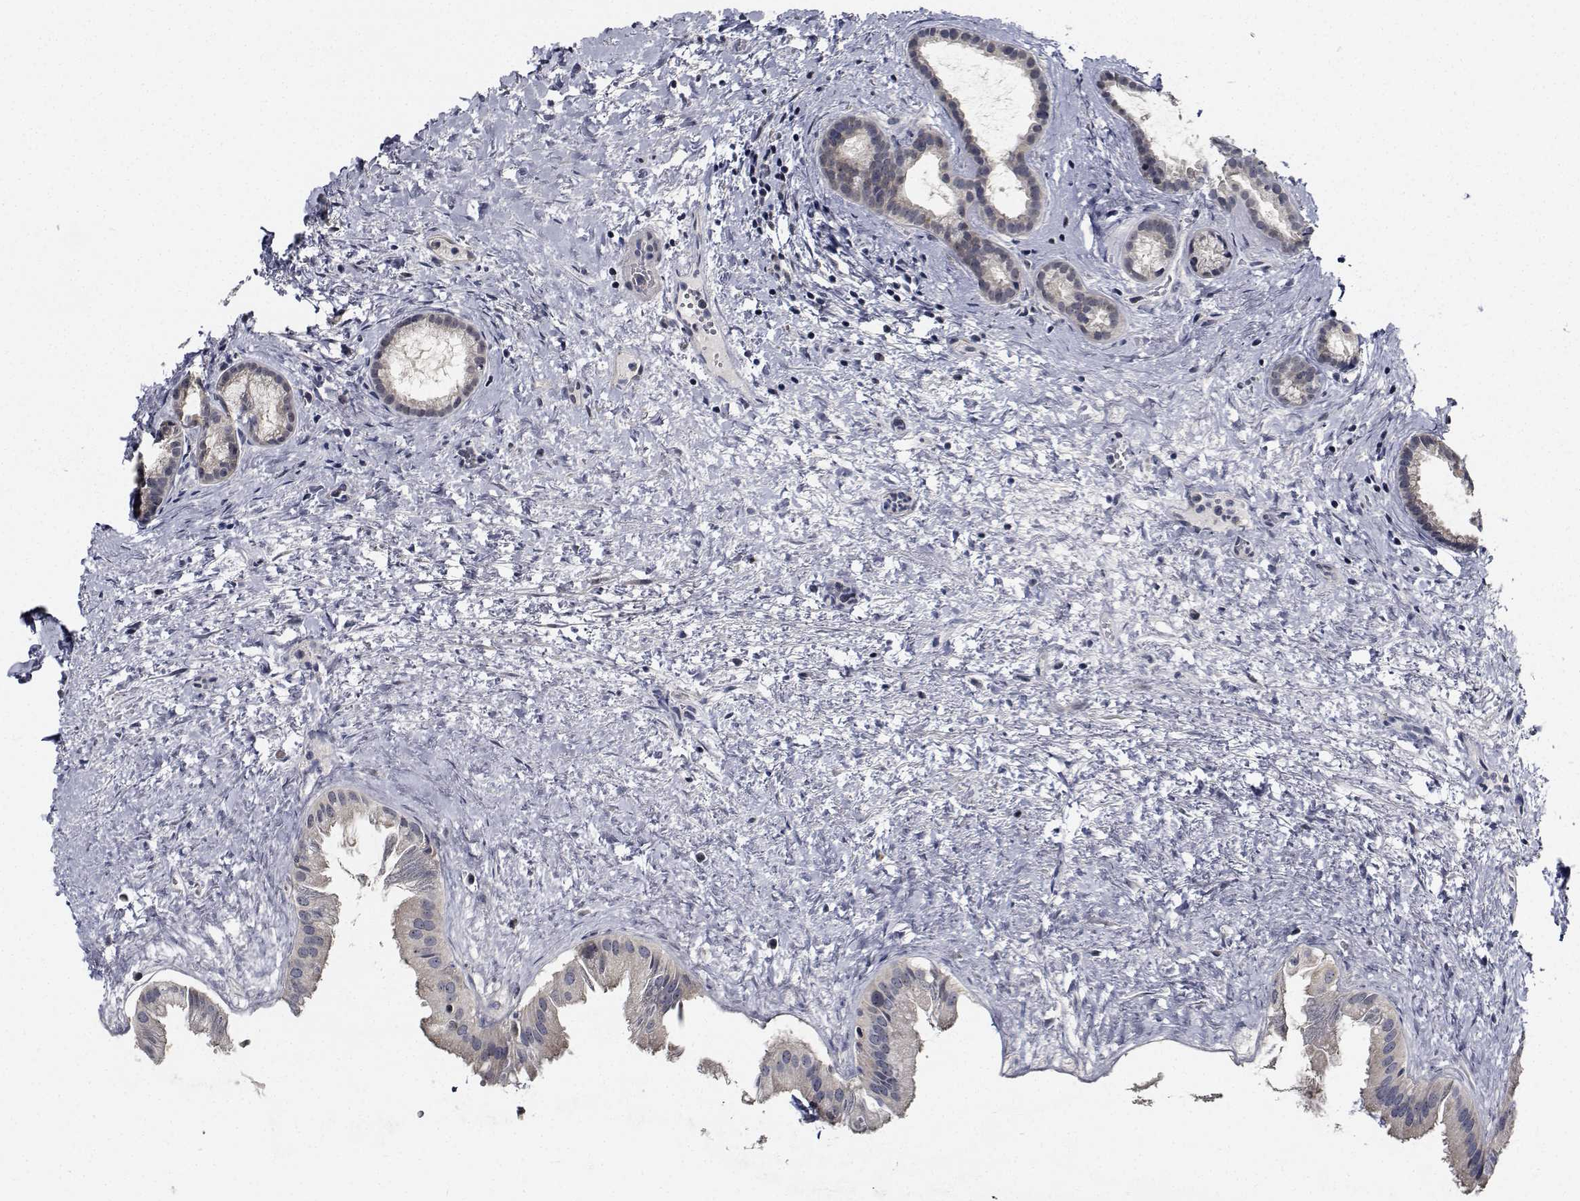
{"staining": {"intensity": "negative", "quantity": "none", "location": "none"}, "tissue": "gallbladder", "cell_type": "Glandular cells", "image_type": "normal", "snomed": [{"axis": "morphology", "description": "Normal tissue, NOS"}, {"axis": "topography", "description": "Gallbladder"}], "caption": "Immunohistochemical staining of benign human gallbladder shows no significant staining in glandular cells. Brightfield microscopy of IHC stained with DAB (3,3'-diaminobenzidine) (brown) and hematoxylin (blue), captured at high magnification.", "gene": "NVL", "patient": {"sex": "male", "age": 70}}